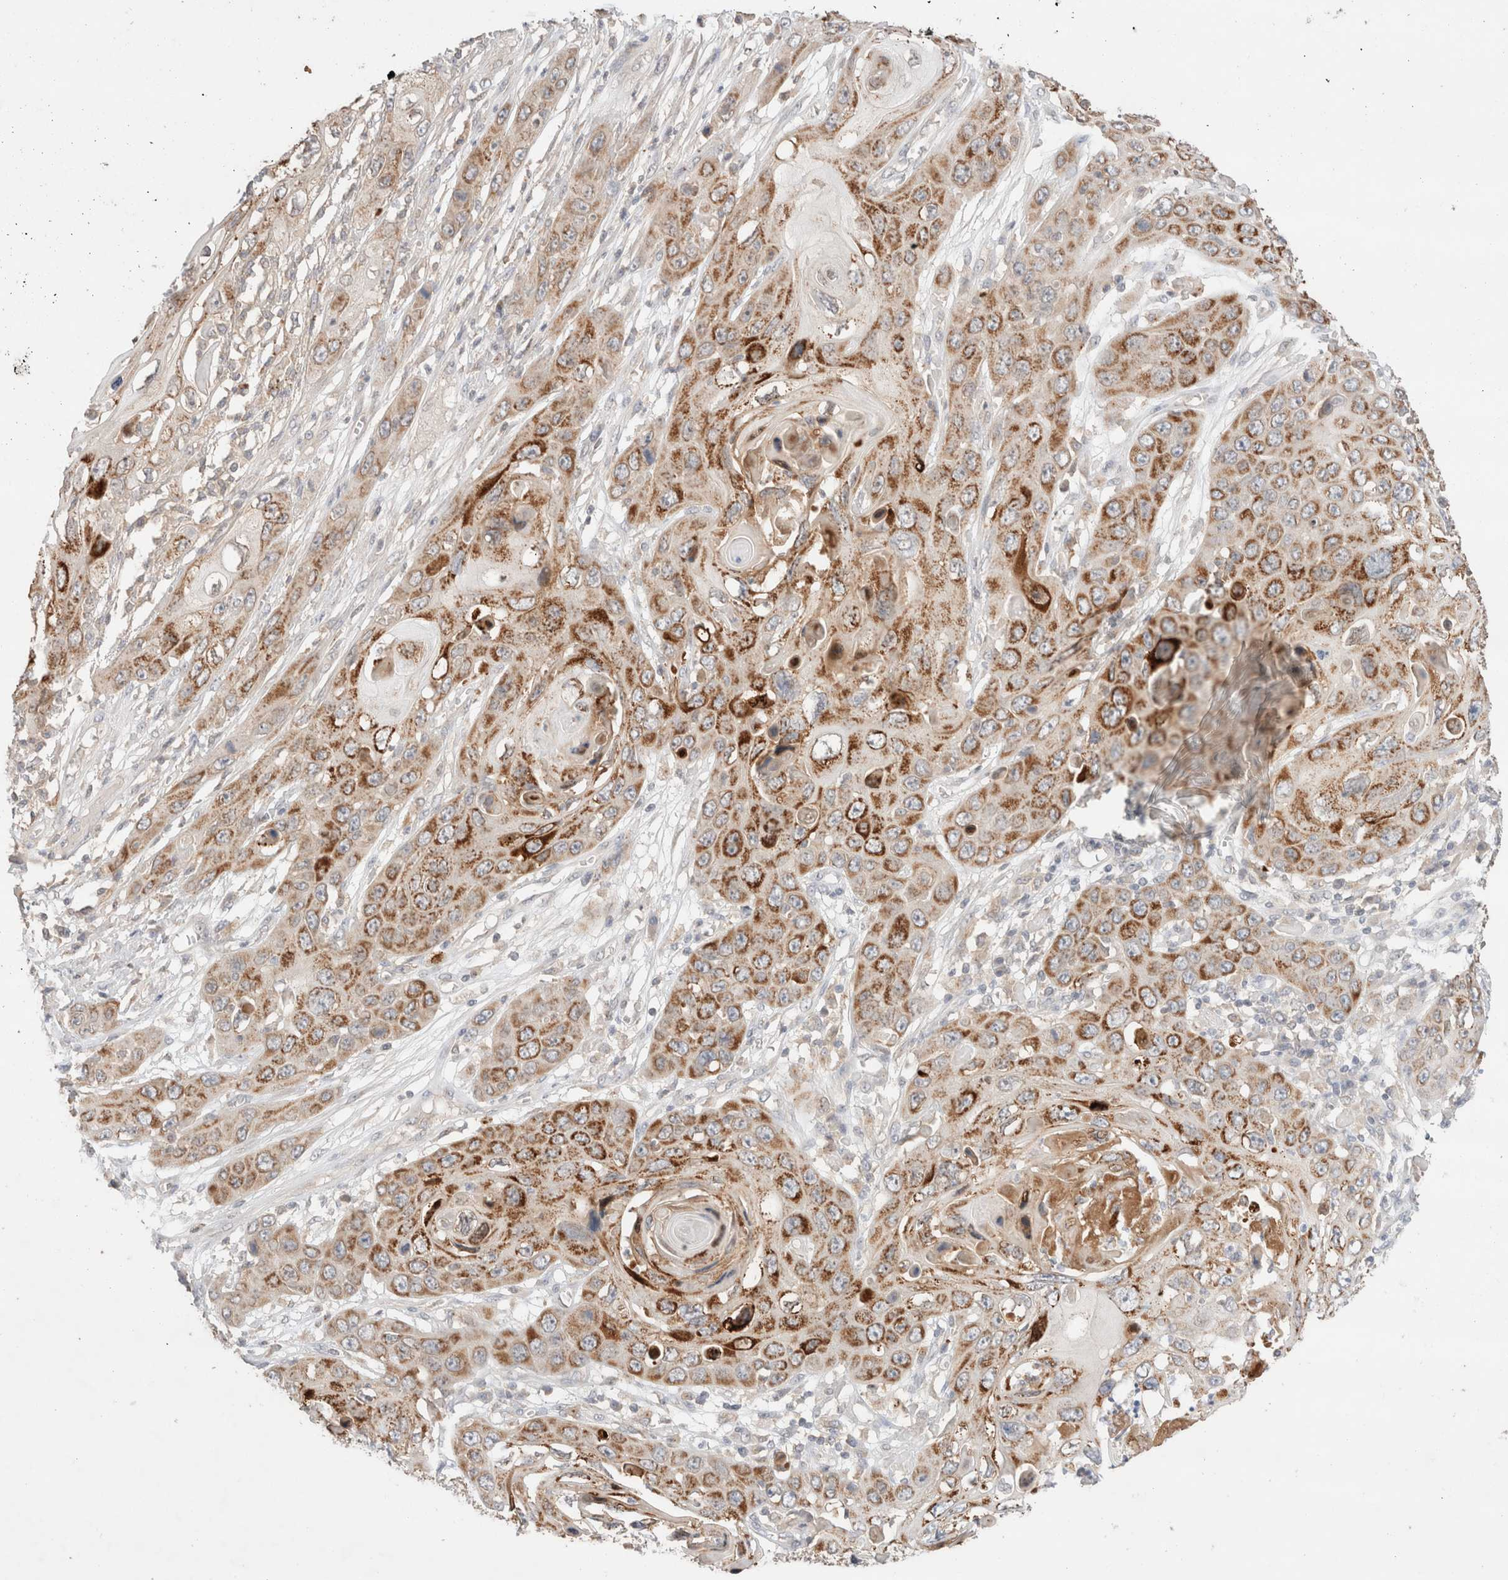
{"staining": {"intensity": "moderate", "quantity": ">75%", "location": "cytoplasmic/membranous"}, "tissue": "skin cancer", "cell_type": "Tumor cells", "image_type": "cancer", "snomed": [{"axis": "morphology", "description": "Squamous cell carcinoma, NOS"}, {"axis": "topography", "description": "Skin"}], "caption": "This micrograph displays immunohistochemistry staining of skin cancer (squamous cell carcinoma), with medium moderate cytoplasmic/membranous positivity in approximately >75% of tumor cells.", "gene": "TRIM41", "patient": {"sex": "male", "age": 55}}